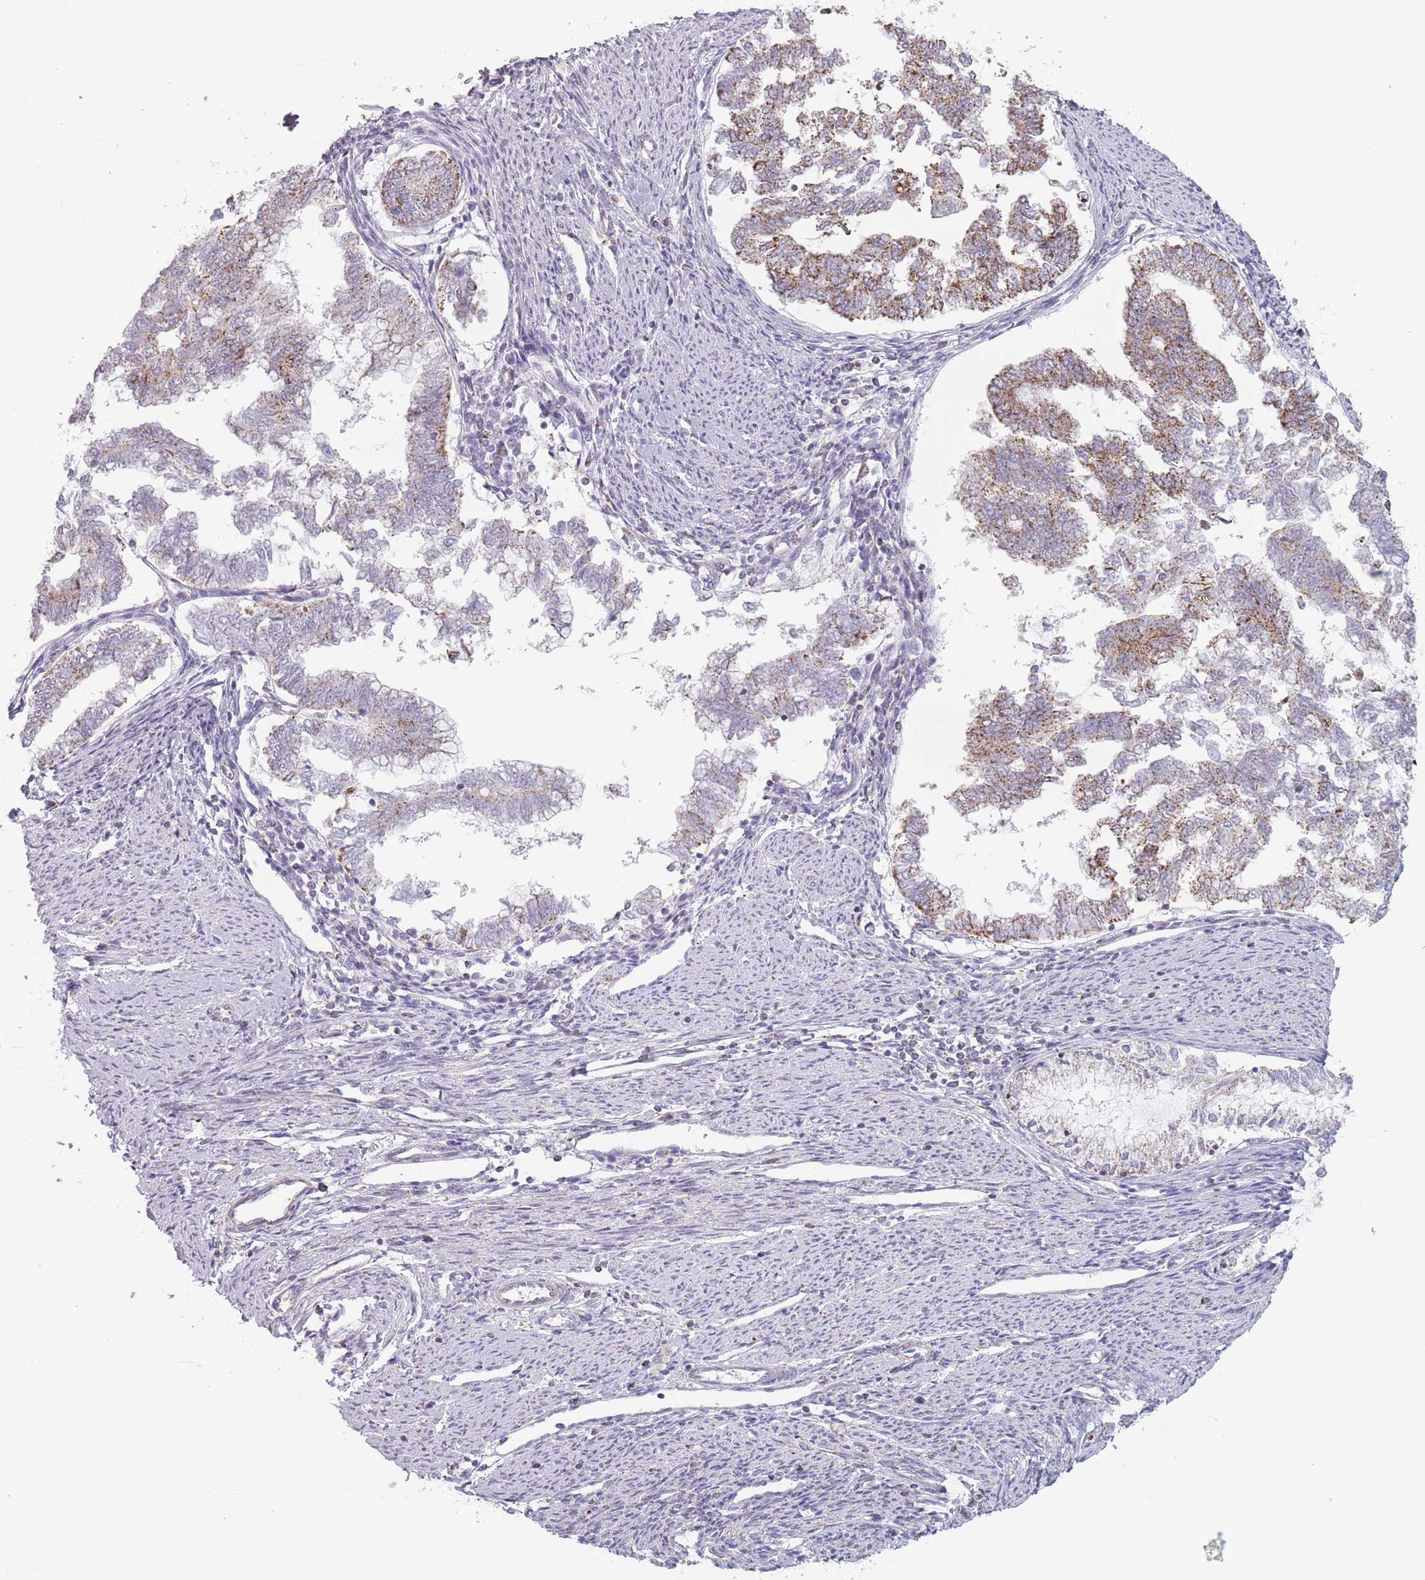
{"staining": {"intensity": "moderate", "quantity": "25%-75%", "location": "cytoplasmic/membranous"}, "tissue": "endometrial cancer", "cell_type": "Tumor cells", "image_type": "cancer", "snomed": [{"axis": "morphology", "description": "Adenocarcinoma, NOS"}, {"axis": "topography", "description": "Endometrium"}], "caption": "DAB (3,3'-diaminobenzidine) immunohistochemical staining of endometrial adenocarcinoma shows moderate cytoplasmic/membranous protein staining in approximately 25%-75% of tumor cells. (Stains: DAB in brown, nuclei in blue, Microscopy: brightfield microscopy at high magnification).", "gene": "DCHS1", "patient": {"sex": "female", "age": 79}}